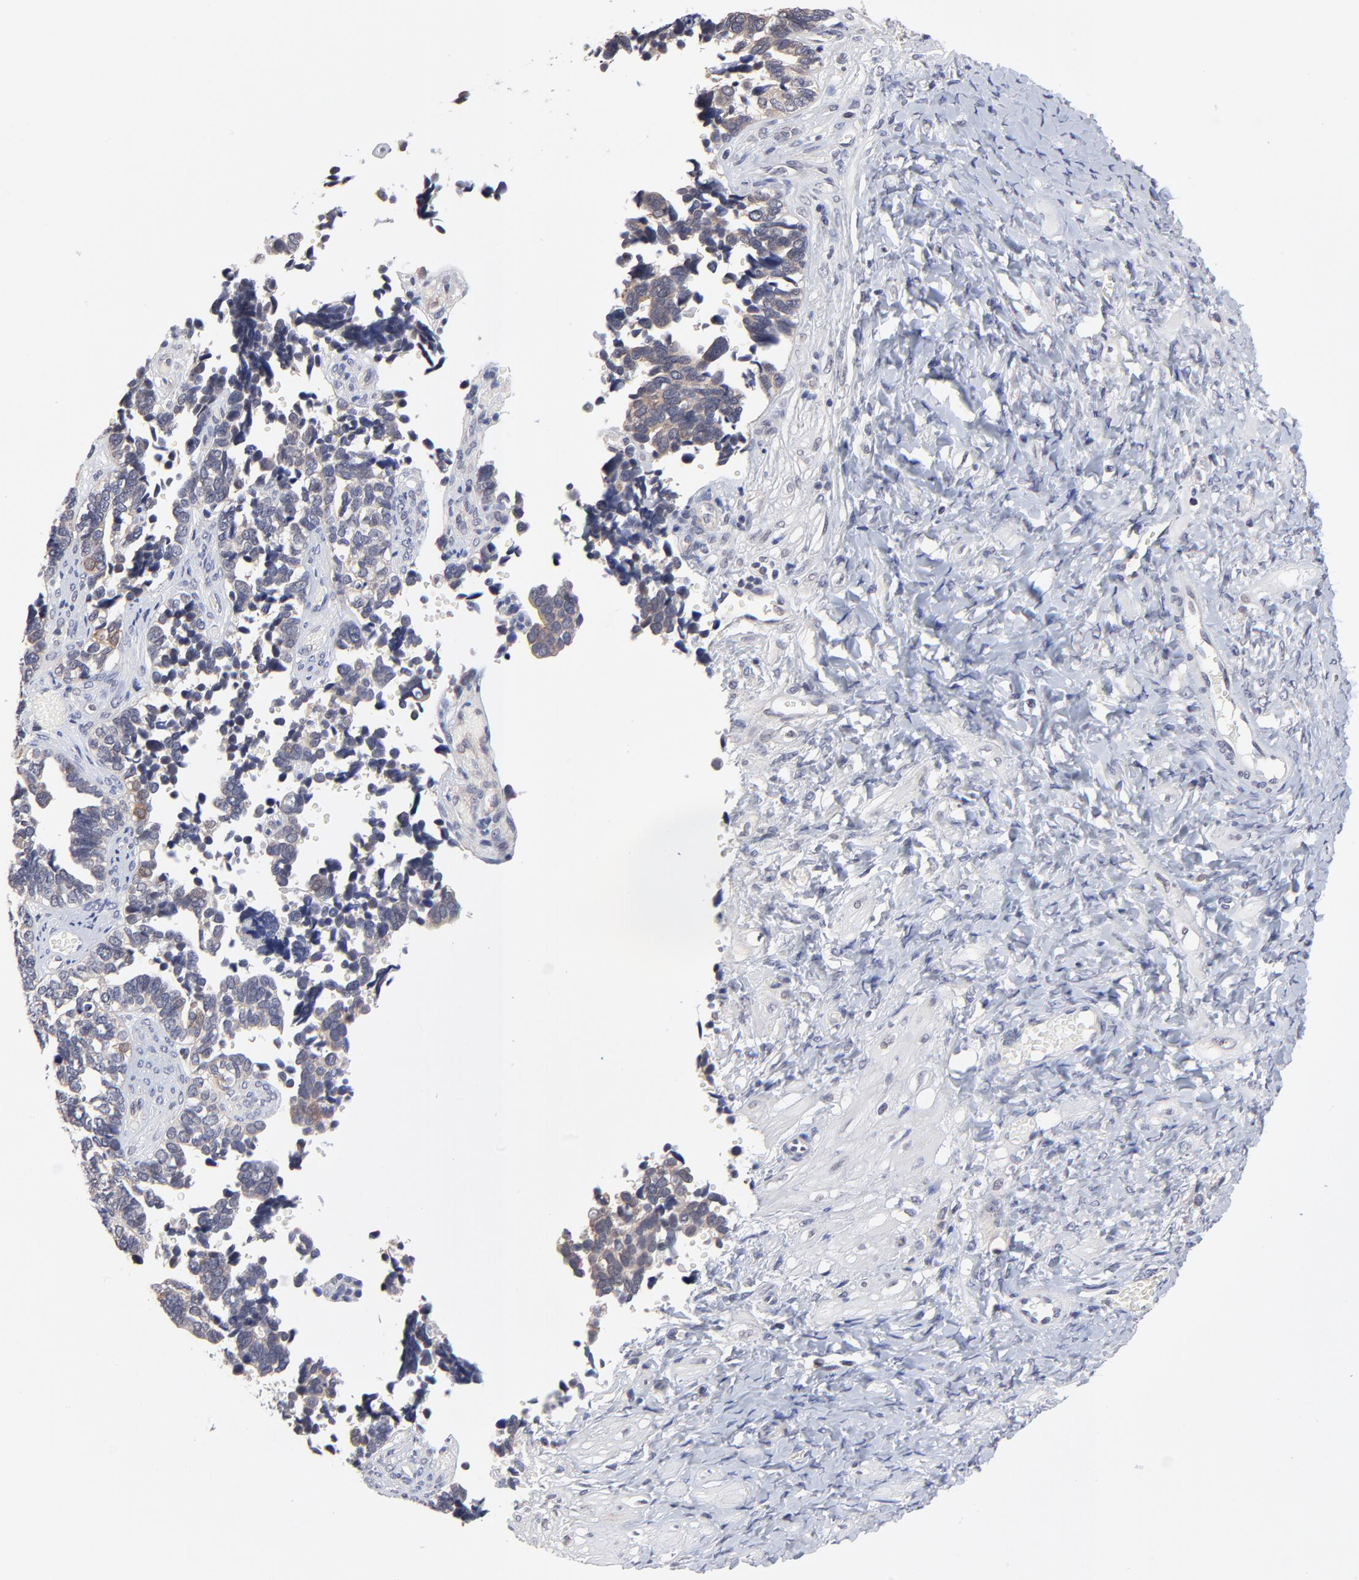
{"staining": {"intensity": "weak", "quantity": "<25%", "location": "cytoplasmic/membranous"}, "tissue": "ovarian cancer", "cell_type": "Tumor cells", "image_type": "cancer", "snomed": [{"axis": "morphology", "description": "Cystadenocarcinoma, serous, NOS"}, {"axis": "topography", "description": "Ovary"}], "caption": "Immunohistochemistry (IHC) micrograph of human ovarian serous cystadenocarcinoma stained for a protein (brown), which reveals no staining in tumor cells.", "gene": "FBXO8", "patient": {"sex": "female", "age": 77}}